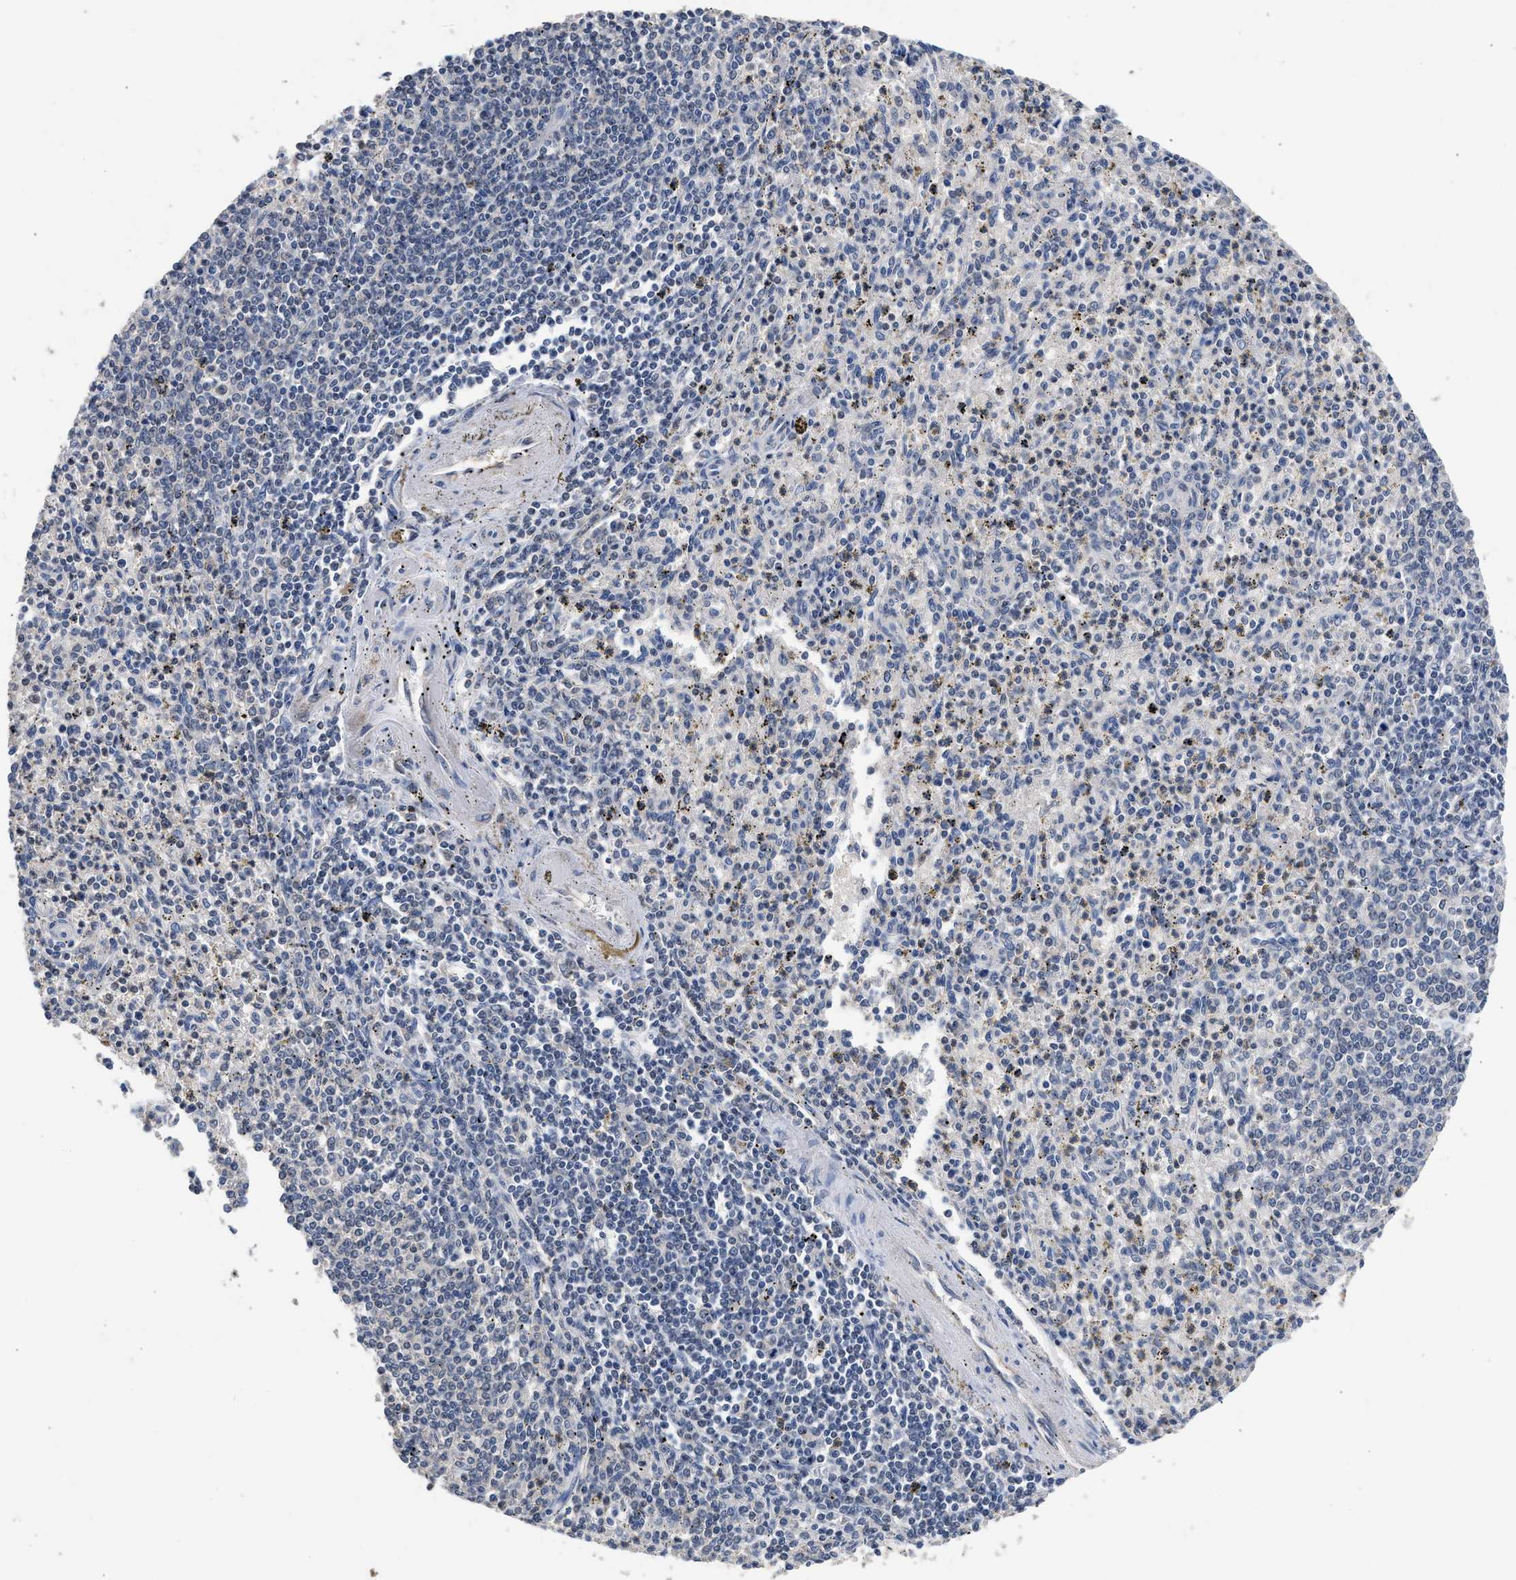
{"staining": {"intensity": "negative", "quantity": "none", "location": "none"}, "tissue": "spleen", "cell_type": "Cells in red pulp", "image_type": "normal", "snomed": [{"axis": "morphology", "description": "Normal tissue, NOS"}, {"axis": "topography", "description": "Spleen"}], "caption": "IHC of normal human spleen shows no expression in cells in red pulp. Nuclei are stained in blue.", "gene": "CSF3R", "patient": {"sex": "male", "age": 72}}